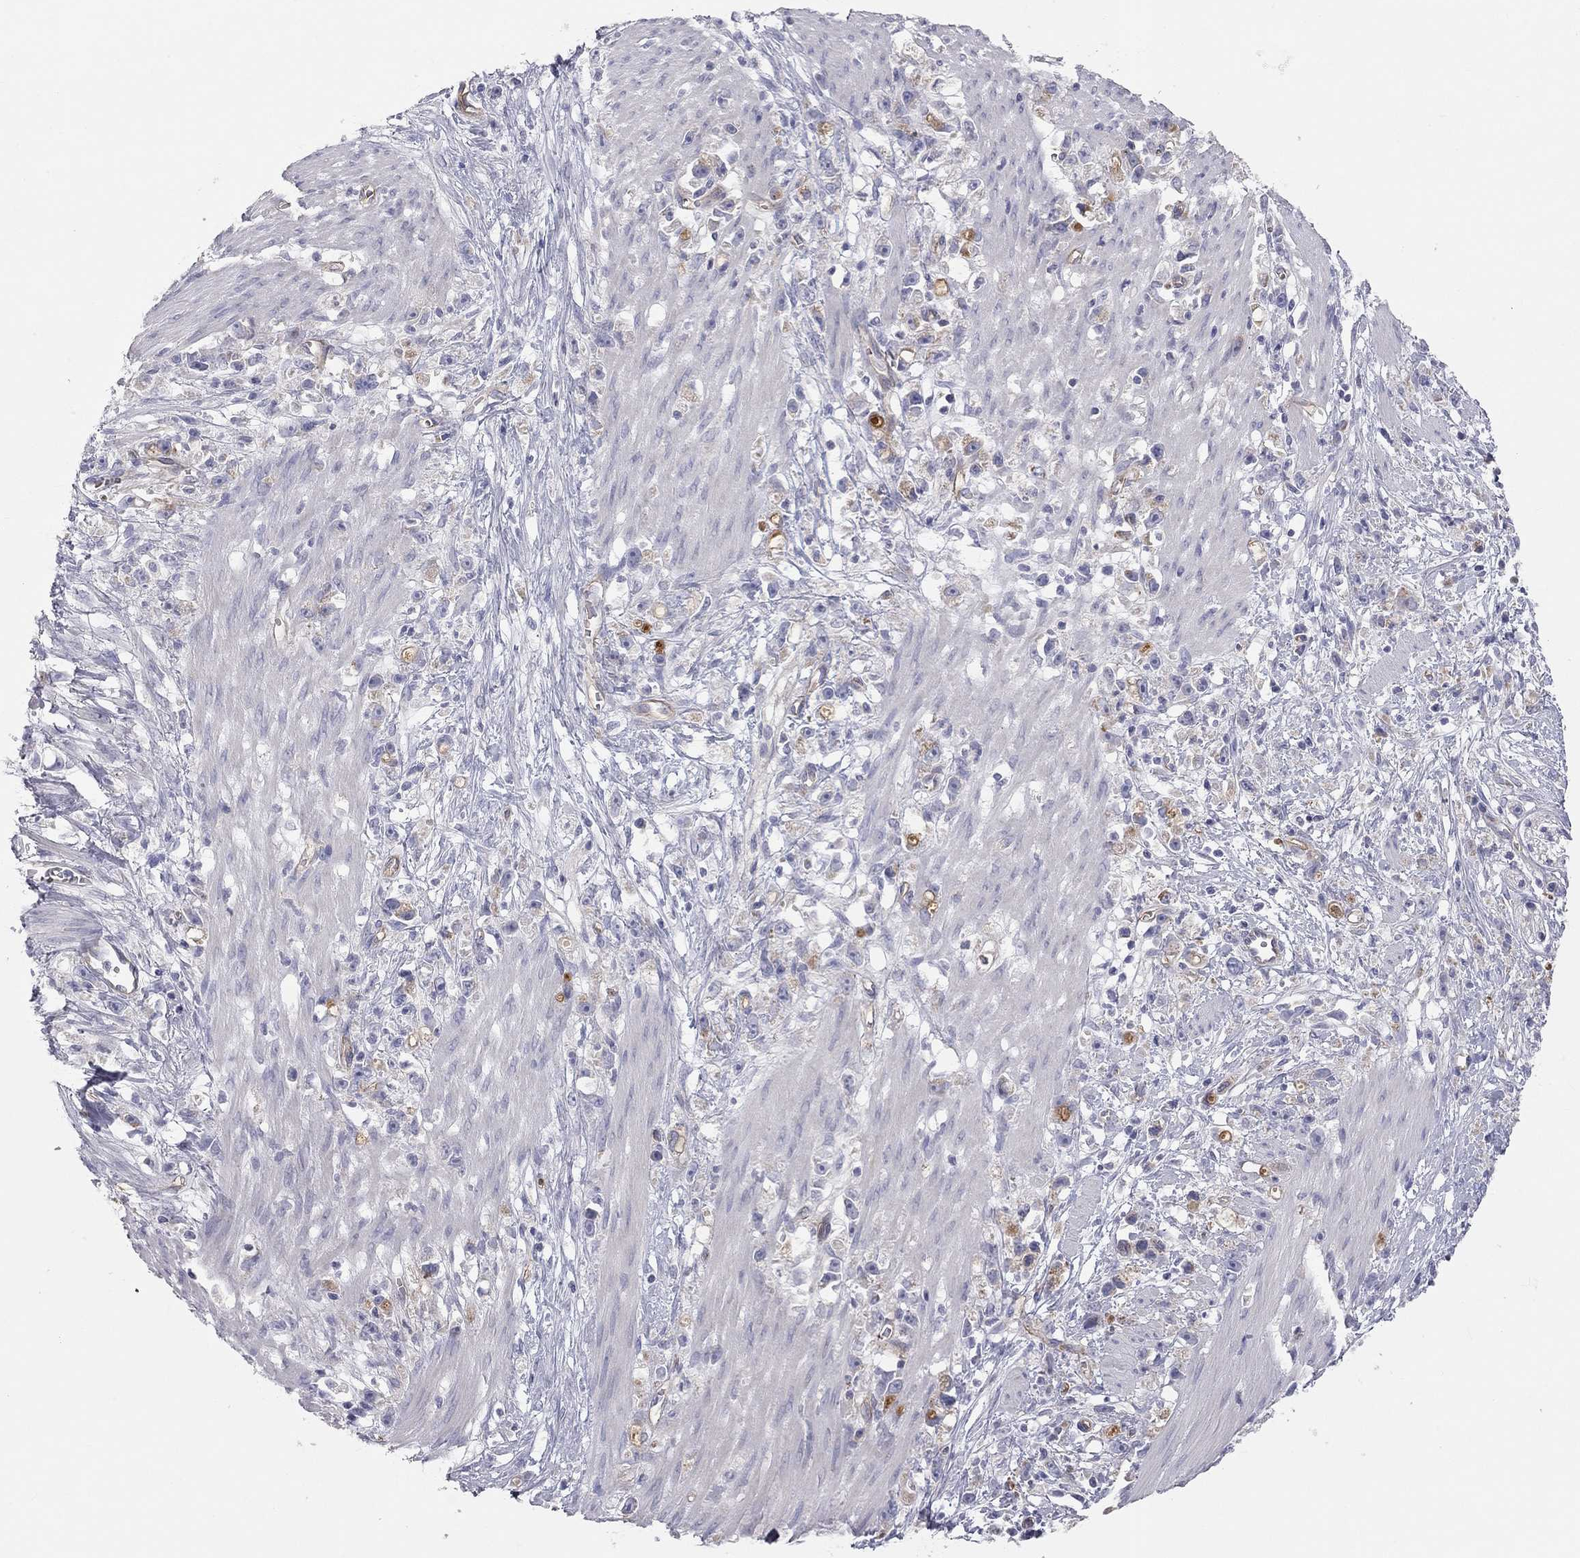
{"staining": {"intensity": "negative", "quantity": "none", "location": "none"}, "tissue": "stomach cancer", "cell_type": "Tumor cells", "image_type": "cancer", "snomed": [{"axis": "morphology", "description": "Adenocarcinoma, NOS"}, {"axis": "topography", "description": "Stomach"}], "caption": "High magnification brightfield microscopy of stomach cancer stained with DAB (3,3'-diaminobenzidine) (brown) and counterstained with hematoxylin (blue): tumor cells show no significant expression.", "gene": "GPRC5B", "patient": {"sex": "female", "age": 59}}